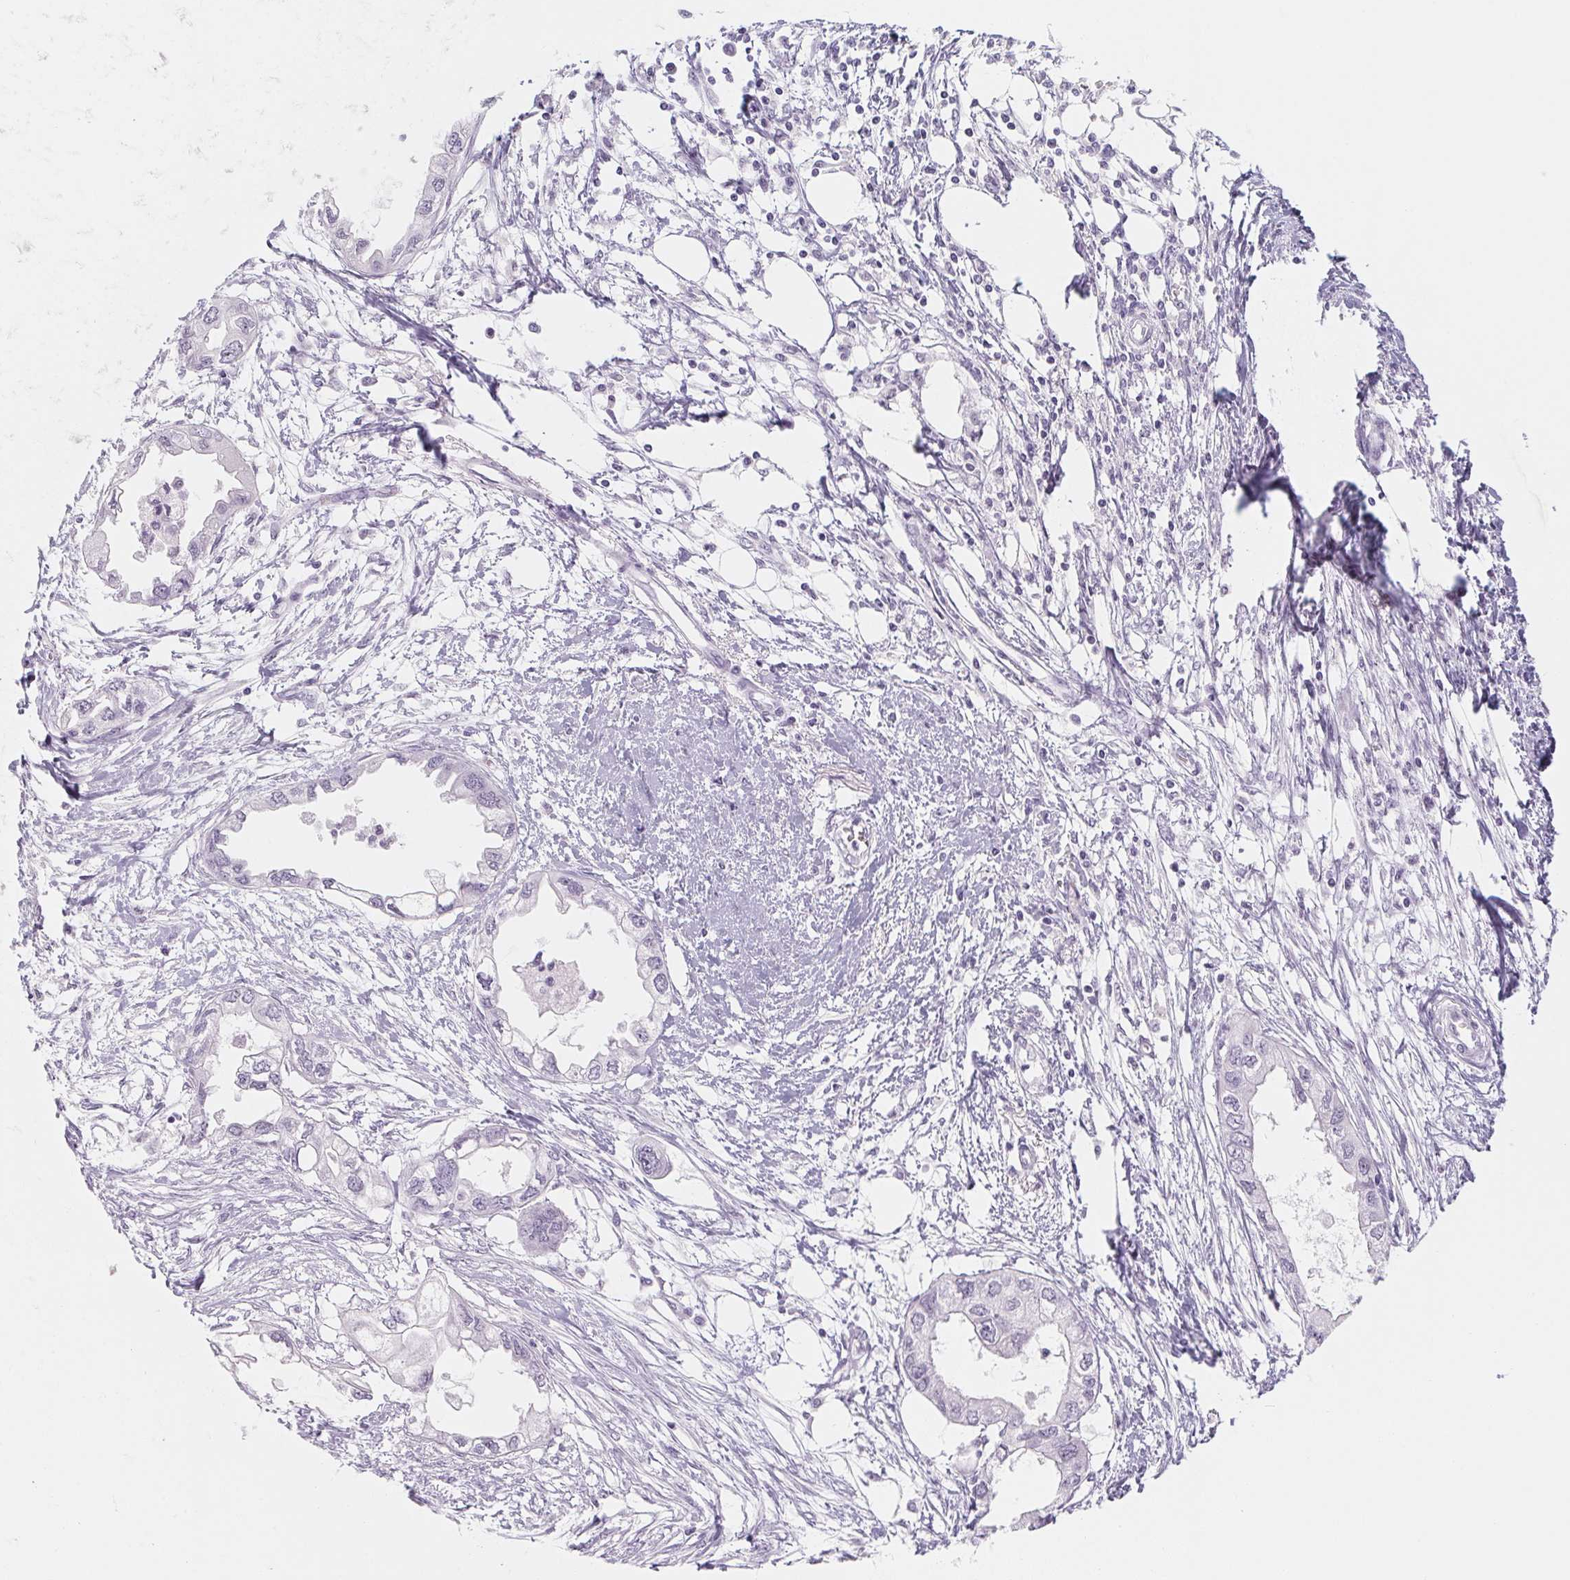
{"staining": {"intensity": "negative", "quantity": "none", "location": "none"}, "tissue": "endometrial cancer", "cell_type": "Tumor cells", "image_type": "cancer", "snomed": [{"axis": "morphology", "description": "Adenocarcinoma, NOS"}, {"axis": "morphology", "description": "Adenocarcinoma, metastatic, NOS"}, {"axis": "topography", "description": "Adipose tissue"}, {"axis": "topography", "description": "Endometrium"}], "caption": "An image of human adenocarcinoma (endometrial) is negative for staining in tumor cells.", "gene": "ZIC4", "patient": {"sex": "female", "age": 67}}